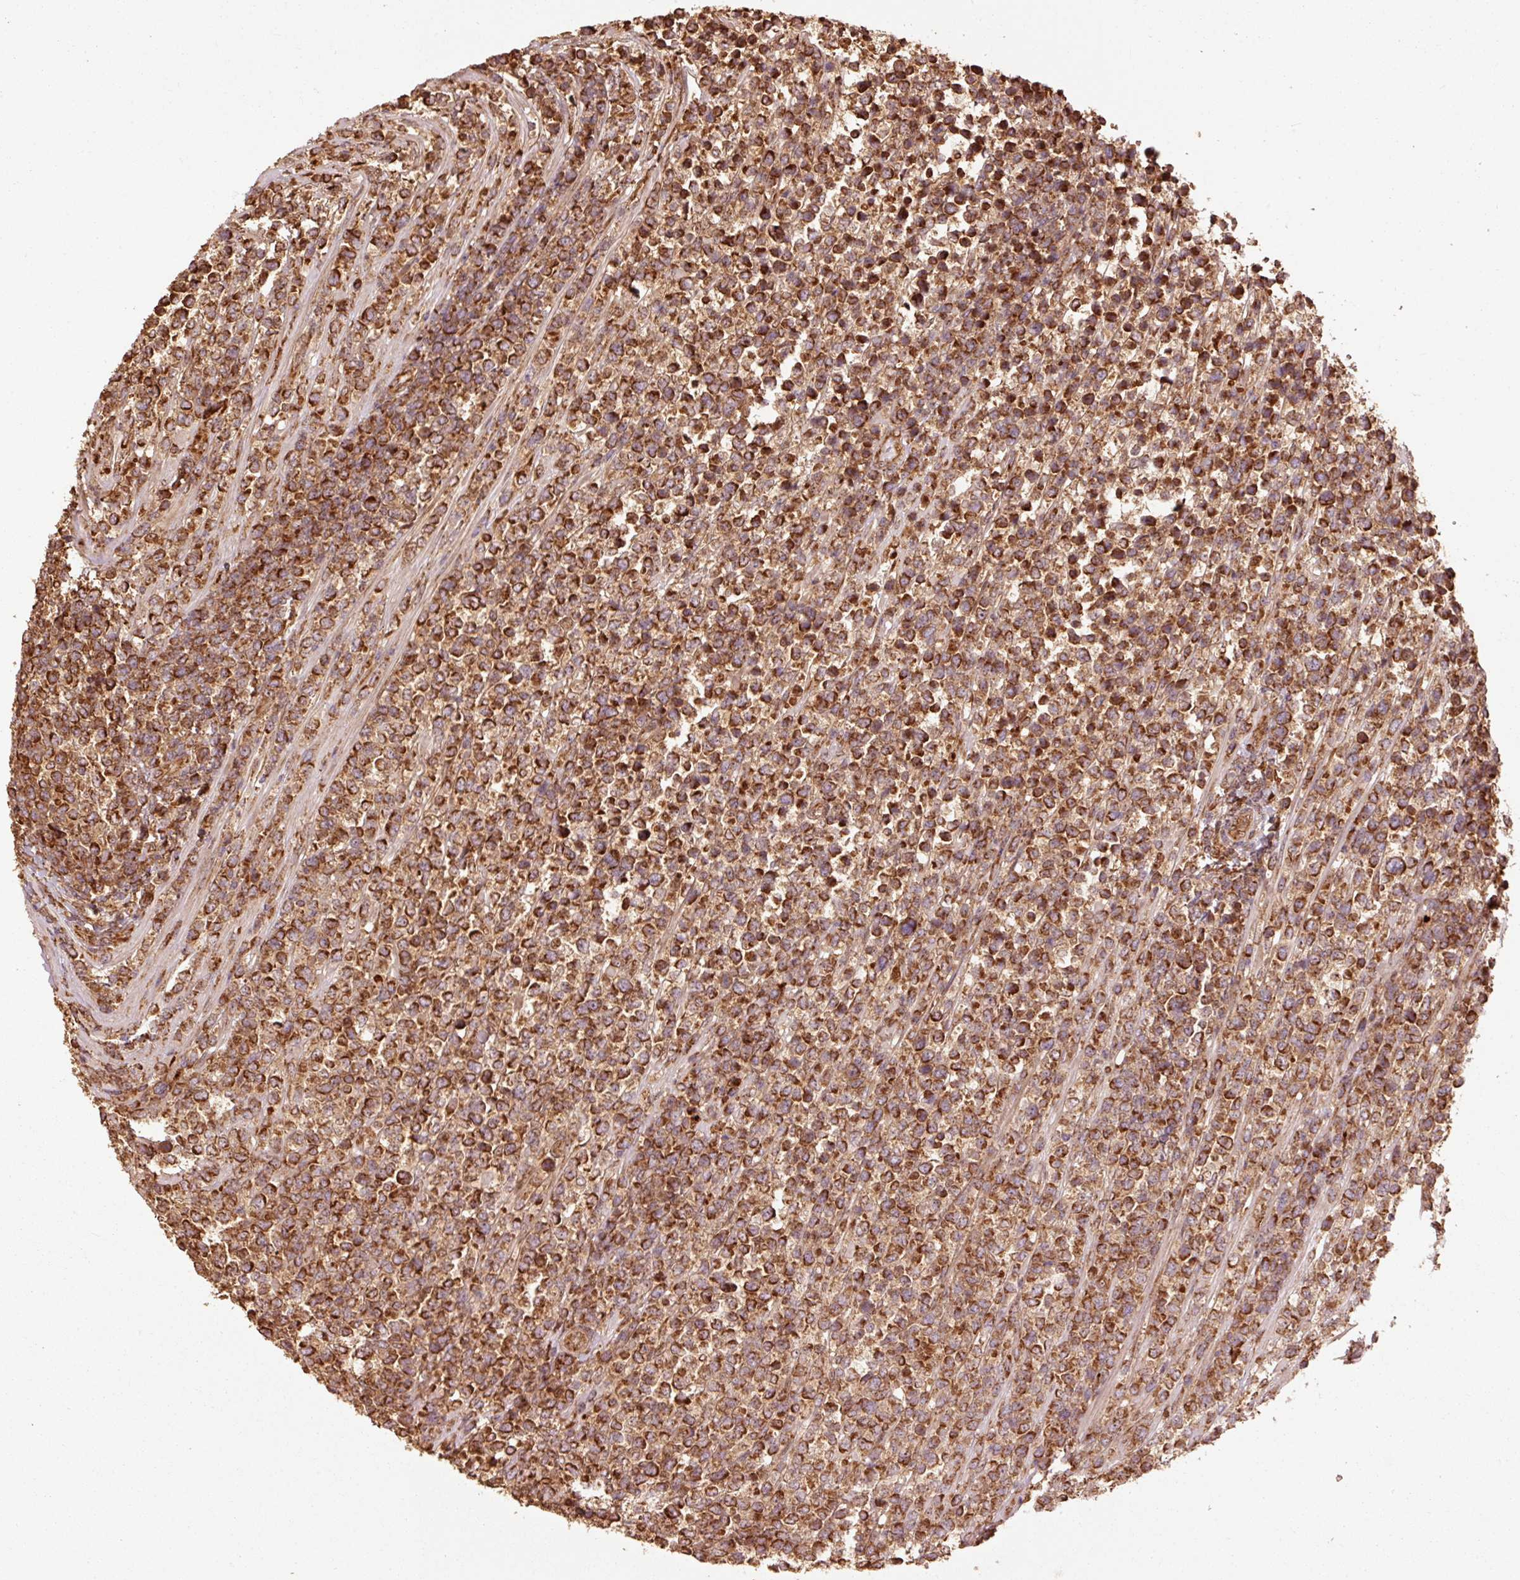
{"staining": {"intensity": "strong", "quantity": ">75%", "location": "cytoplasmic/membranous"}, "tissue": "lymphoma", "cell_type": "Tumor cells", "image_type": "cancer", "snomed": [{"axis": "morphology", "description": "Malignant lymphoma, non-Hodgkin's type, High grade"}, {"axis": "topography", "description": "Soft tissue"}], "caption": "High-grade malignant lymphoma, non-Hodgkin's type tissue exhibits strong cytoplasmic/membranous staining in about >75% of tumor cells (Brightfield microscopy of DAB IHC at high magnification).", "gene": "MRPL16", "patient": {"sex": "female", "age": 56}}